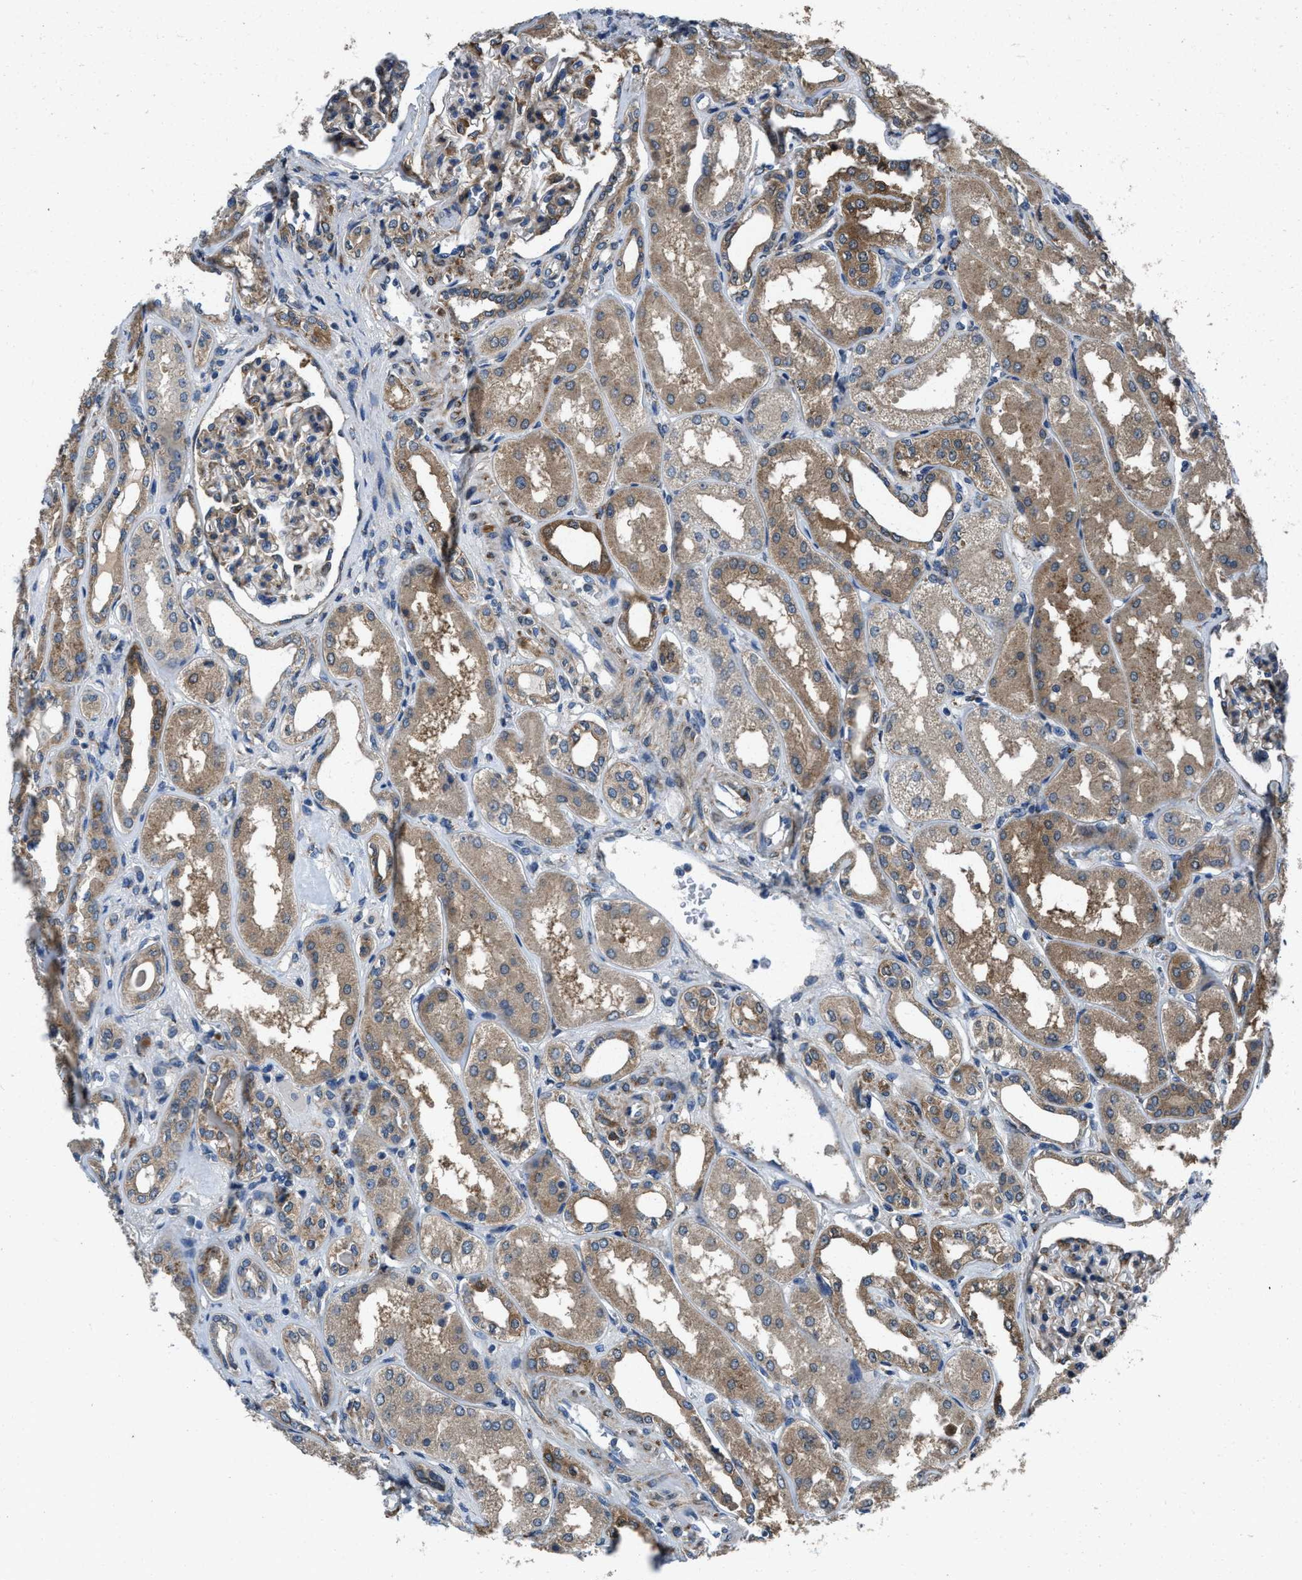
{"staining": {"intensity": "moderate", "quantity": ">75%", "location": "cytoplasmic/membranous"}, "tissue": "kidney", "cell_type": "Cells in glomeruli", "image_type": "normal", "snomed": [{"axis": "morphology", "description": "Normal tissue, NOS"}, {"axis": "topography", "description": "Kidney"}], "caption": "The histopathology image reveals a brown stain indicating the presence of a protein in the cytoplasmic/membranous of cells in glomeruli in kidney.", "gene": "PDP1", "patient": {"sex": "female", "age": 56}}